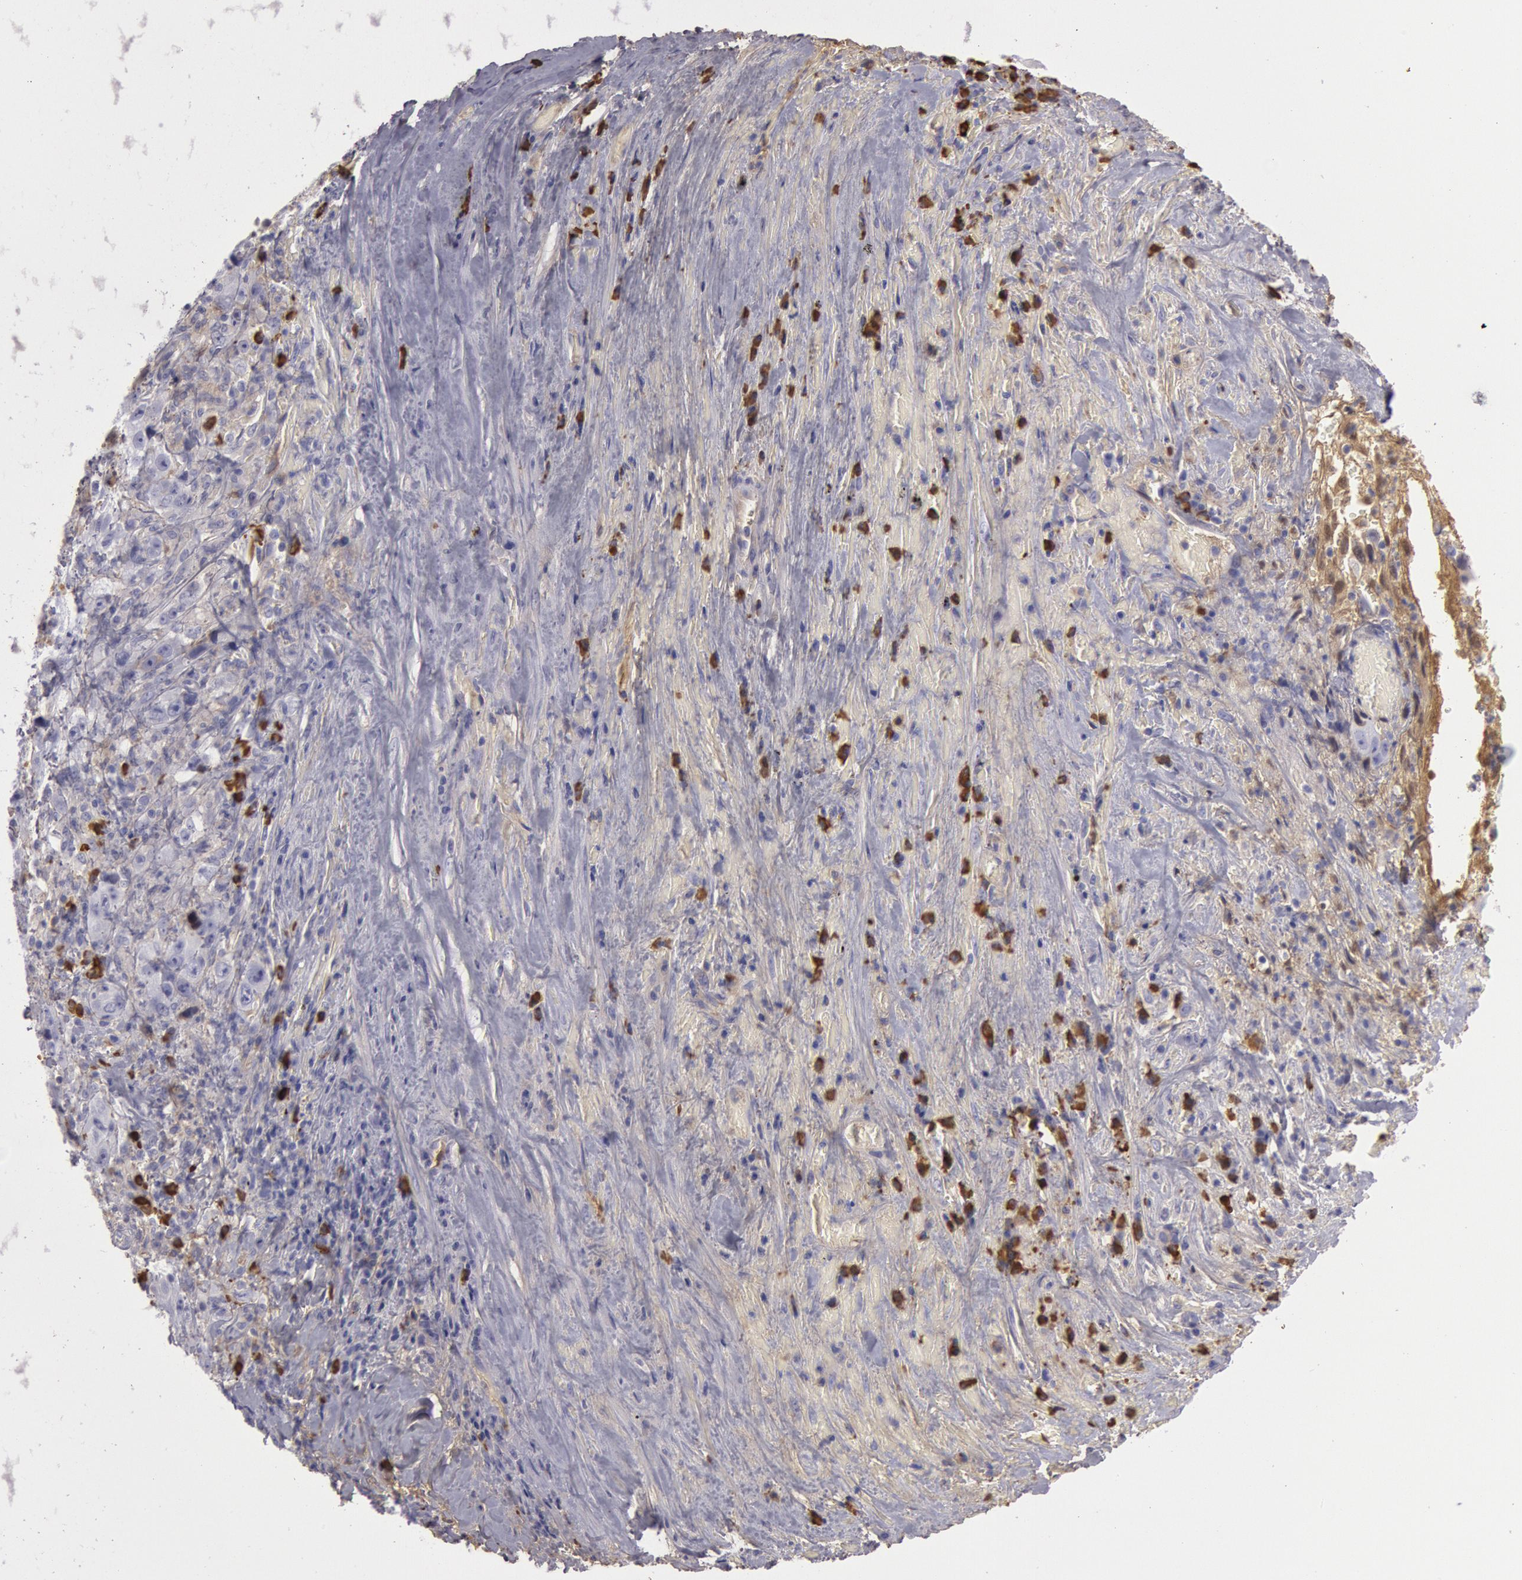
{"staining": {"intensity": "weak", "quantity": "25%-75%", "location": "cytoplasmic/membranous"}, "tissue": "lung cancer", "cell_type": "Tumor cells", "image_type": "cancer", "snomed": [{"axis": "morphology", "description": "Squamous cell carcinoma, NOS"}, {"axis": "topography", "description": "Lung"}], "caption": "Immunohistochemistry (IHC) photomicrograph of neoplastic tissue: human lung cancer (squamous cell carcinoma) stained using IHC reveals low levels of weak protein expression localized specifically in the cytoplasmic/membranous of tumor cells, appearing as a cytoplasmic/membranous brown color.", "gene": "IGHG1", "patient": {"sex": "male", "age": 64}}